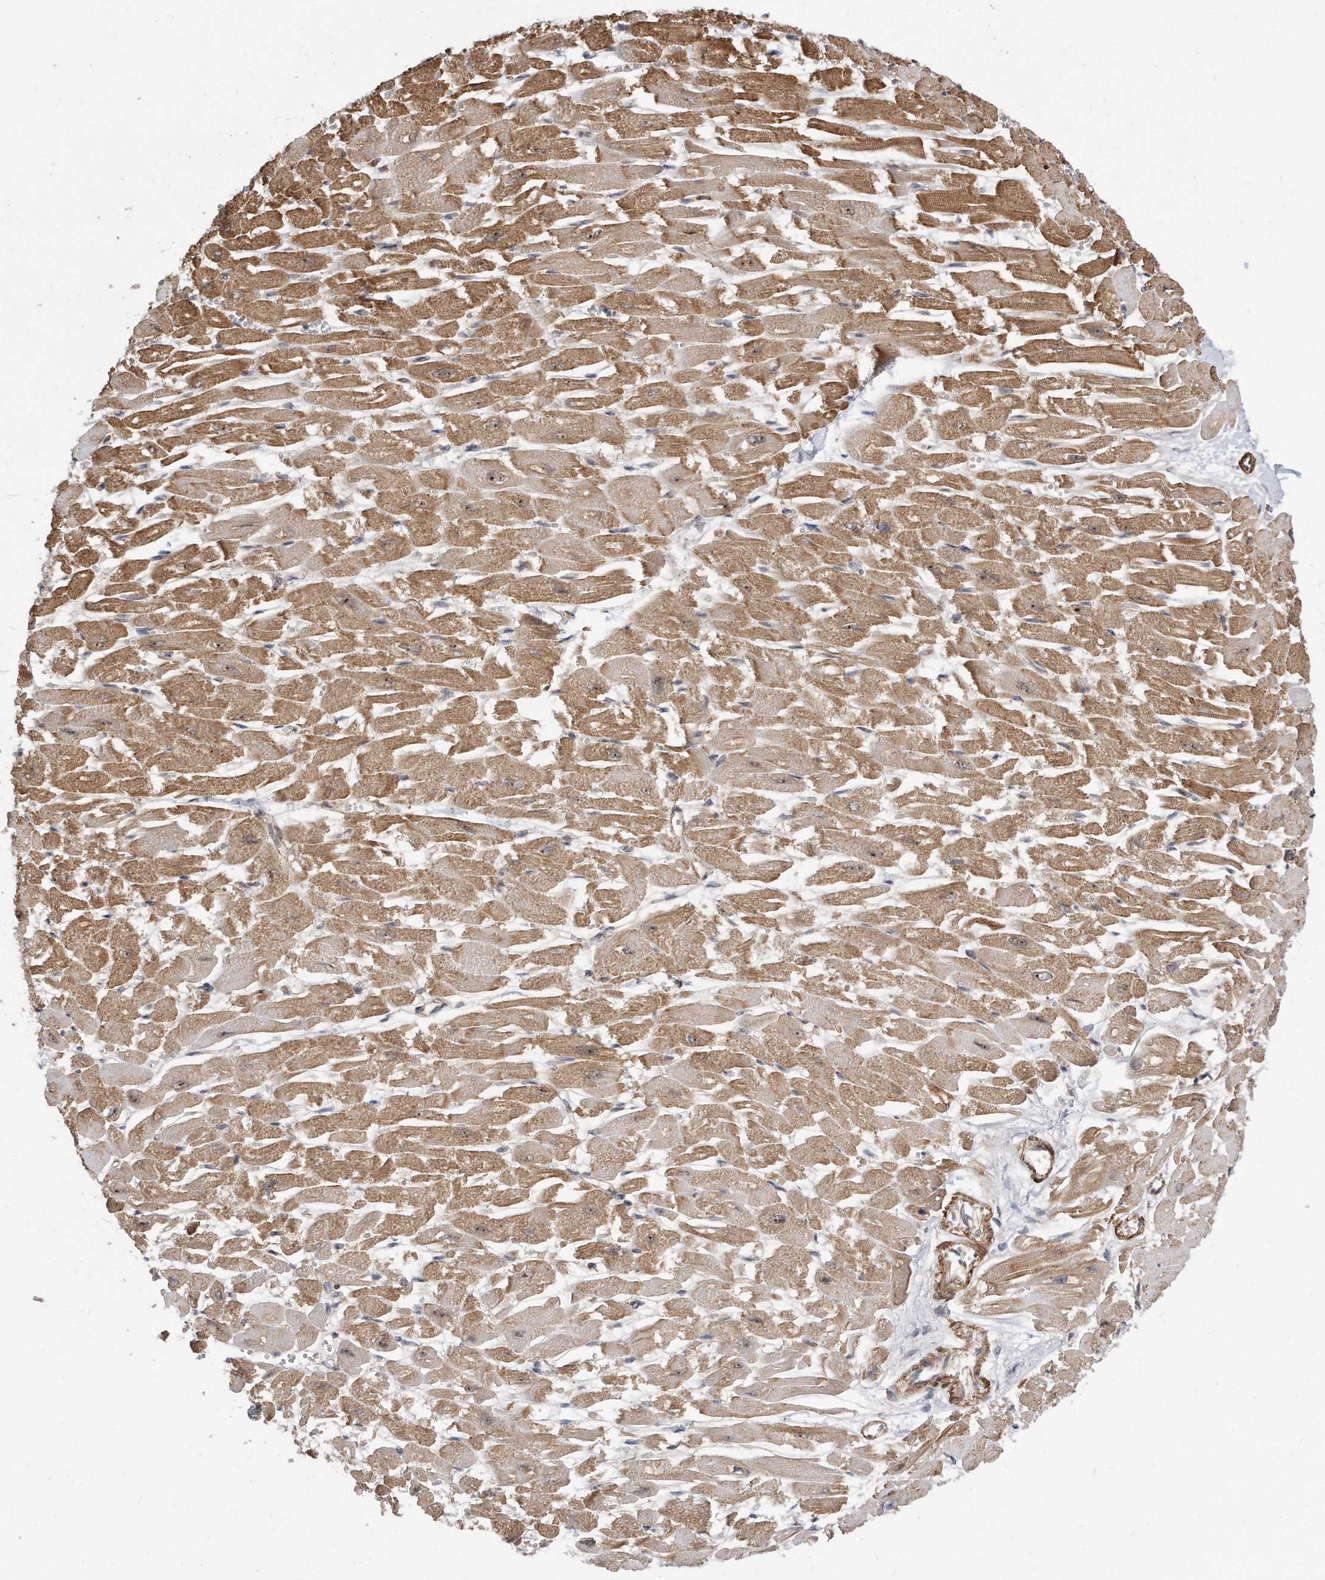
{"staining": {"intensity": "moderate", "quantity": ">75%", "location": "cytoplasmic/membranous"}, "tissue": "heart muscle", "cell_type": "Cardiomyocytes", "image_type": "normal", "snomed": [{"axis": "morphology", "description": "Normal tissue, NOS"}, {"axis": "topography", "description": "Heart"}], "caption": "Immunohistochemical staining of normal human heart muscle demonstrates moderate cytoplasmic/membranous protein staining in about >75% of cardiomyocytes. The protein of interest is stained brown, and the nuclei are stained in blue (DAB (3,3'-diaminobenzidine) IHC with brightfield microscopy, high magnification).", "gene": "TCP1", "patient": {"sex": "male", "age": 54}}